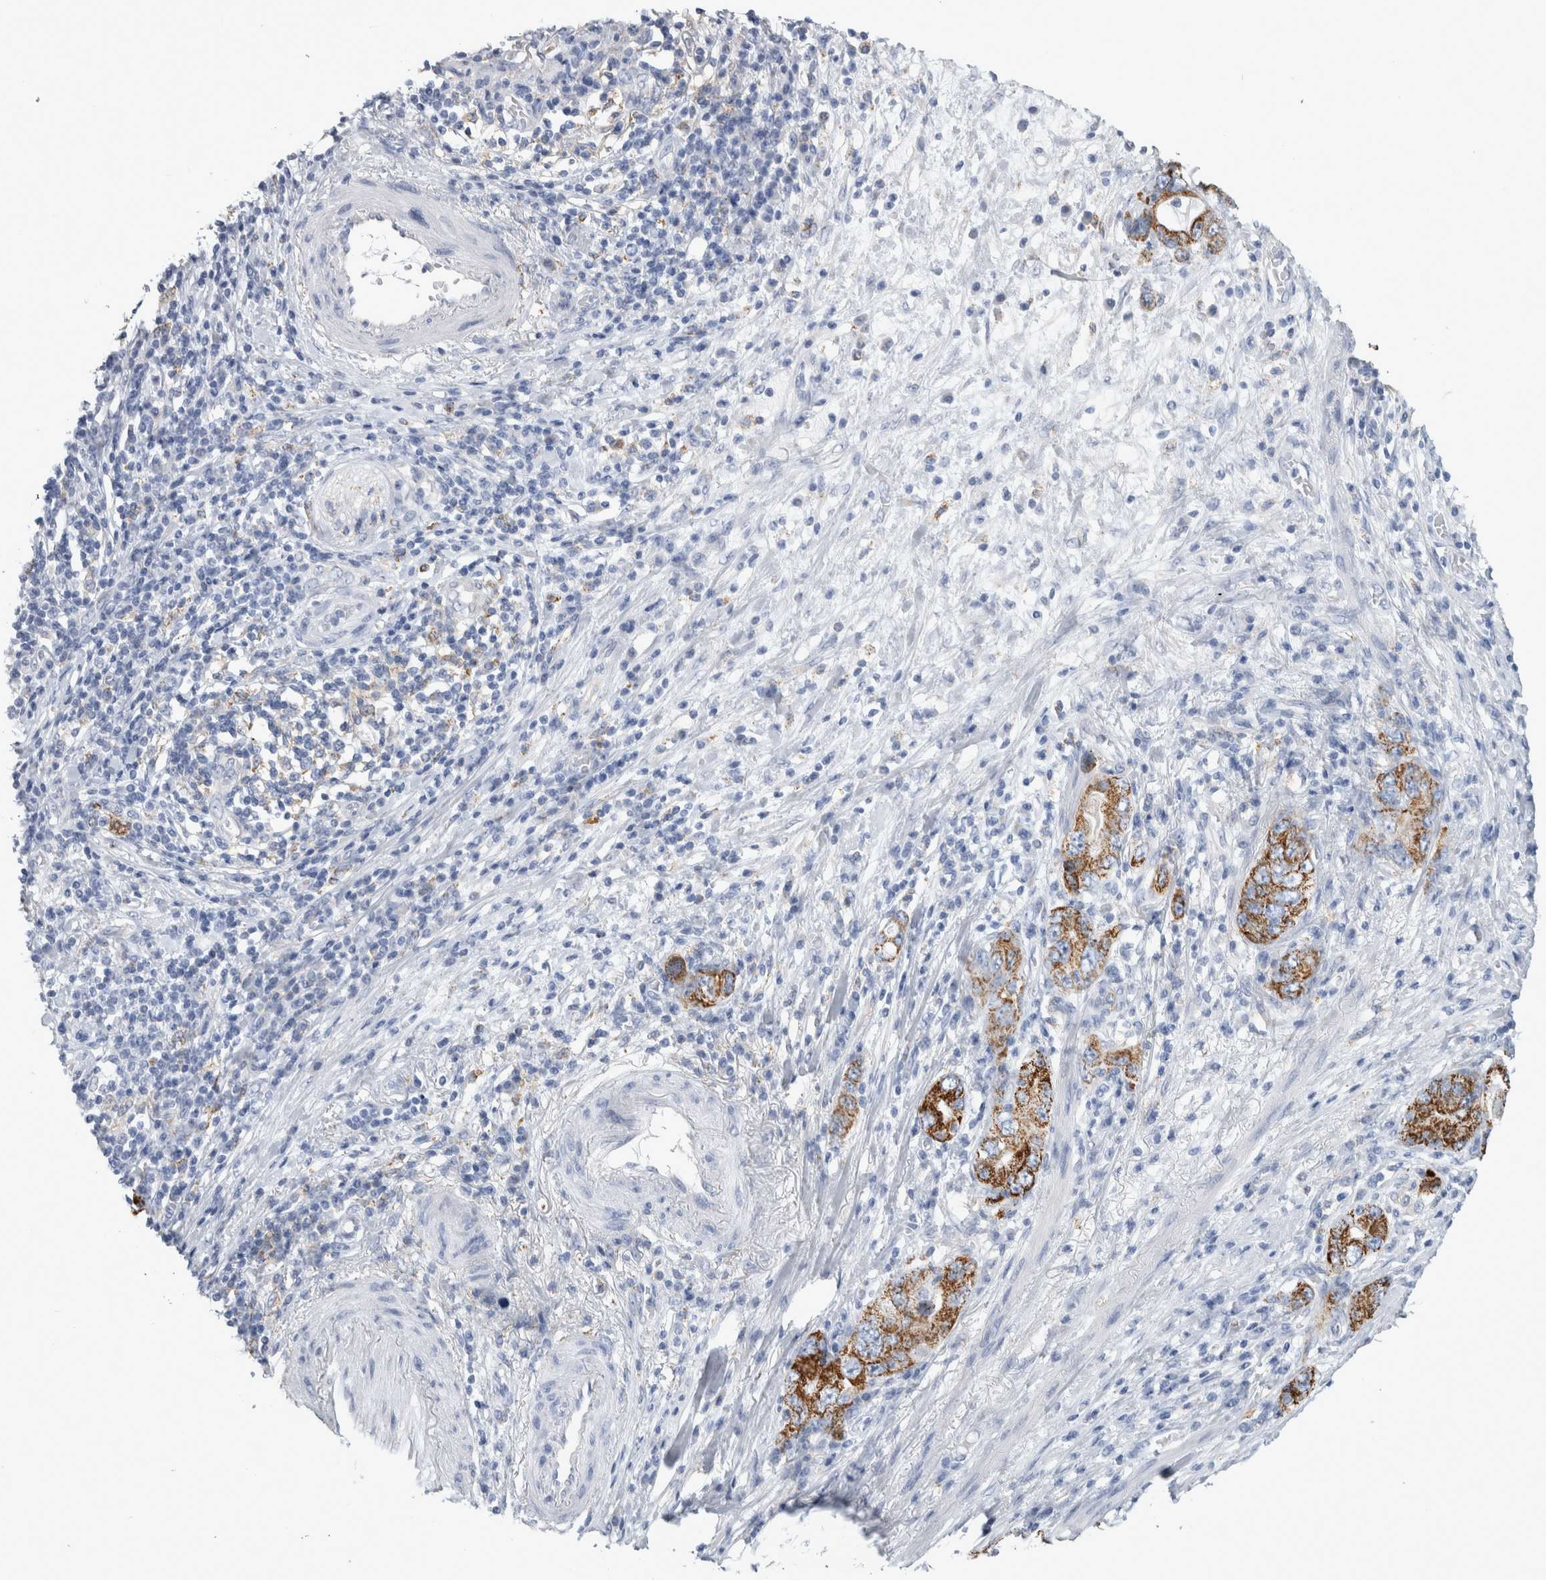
{"staining": {"intensity": "strong", "quantity": ">75%", "location": "cytoplasmic/membranous"}, "tissue": "stomach cancer", "cell_type": "Tumor cells", "image_type": "cancer", "snomed": [{"axis": "morphology", "description": "Adenocarcinoma, NOS"}, {"axis": "topography", "description": "Stomach, lower"}], "caption": "The micrograph reveals staining of stomach adenocarcinoma, revealing strong cytoplasmic/membranous protein positivity (brown color) within tumor cells.", "gene": "GATM", "patient": {"sex": "female", "age": 93}}